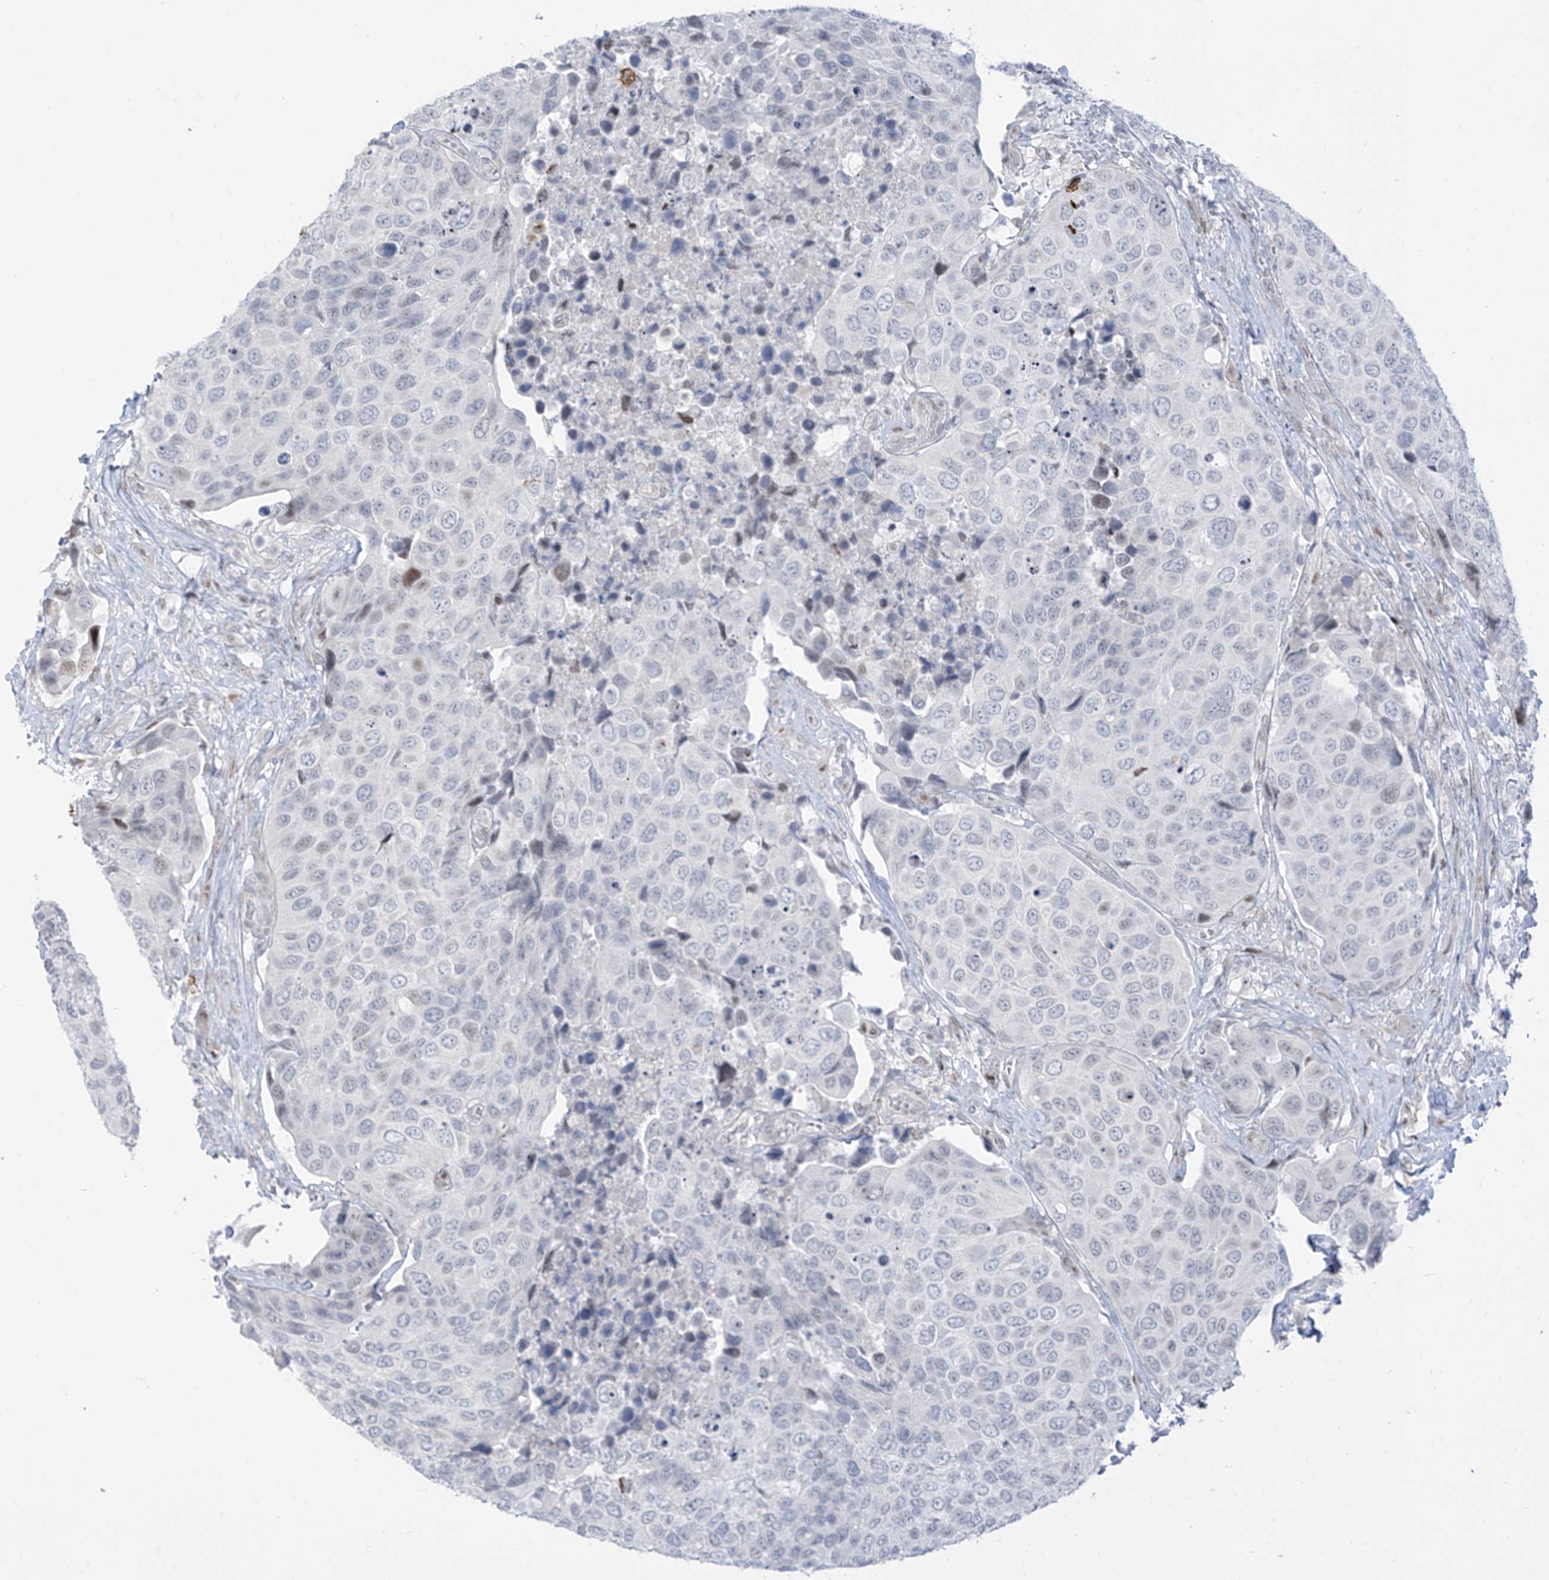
{"staining": {"intensity": "negative", "quantity": "none", "location": "none"}, "tissue": "urothelial cancer", "cell_type": "Tumor cells", "image_type": "cancer", "snomed": [{"axis": "morphology", "description": "Urothelial carcinoma, High grade"}, {"axis": "topography", "description": "Urinary bladder"}], "caption": "Image shows no significant protein expression in tumor cells of urothelial carcinoma (high-grade).", "gene": "LIN9", "patient": {"sex": "male", "age": 74}}